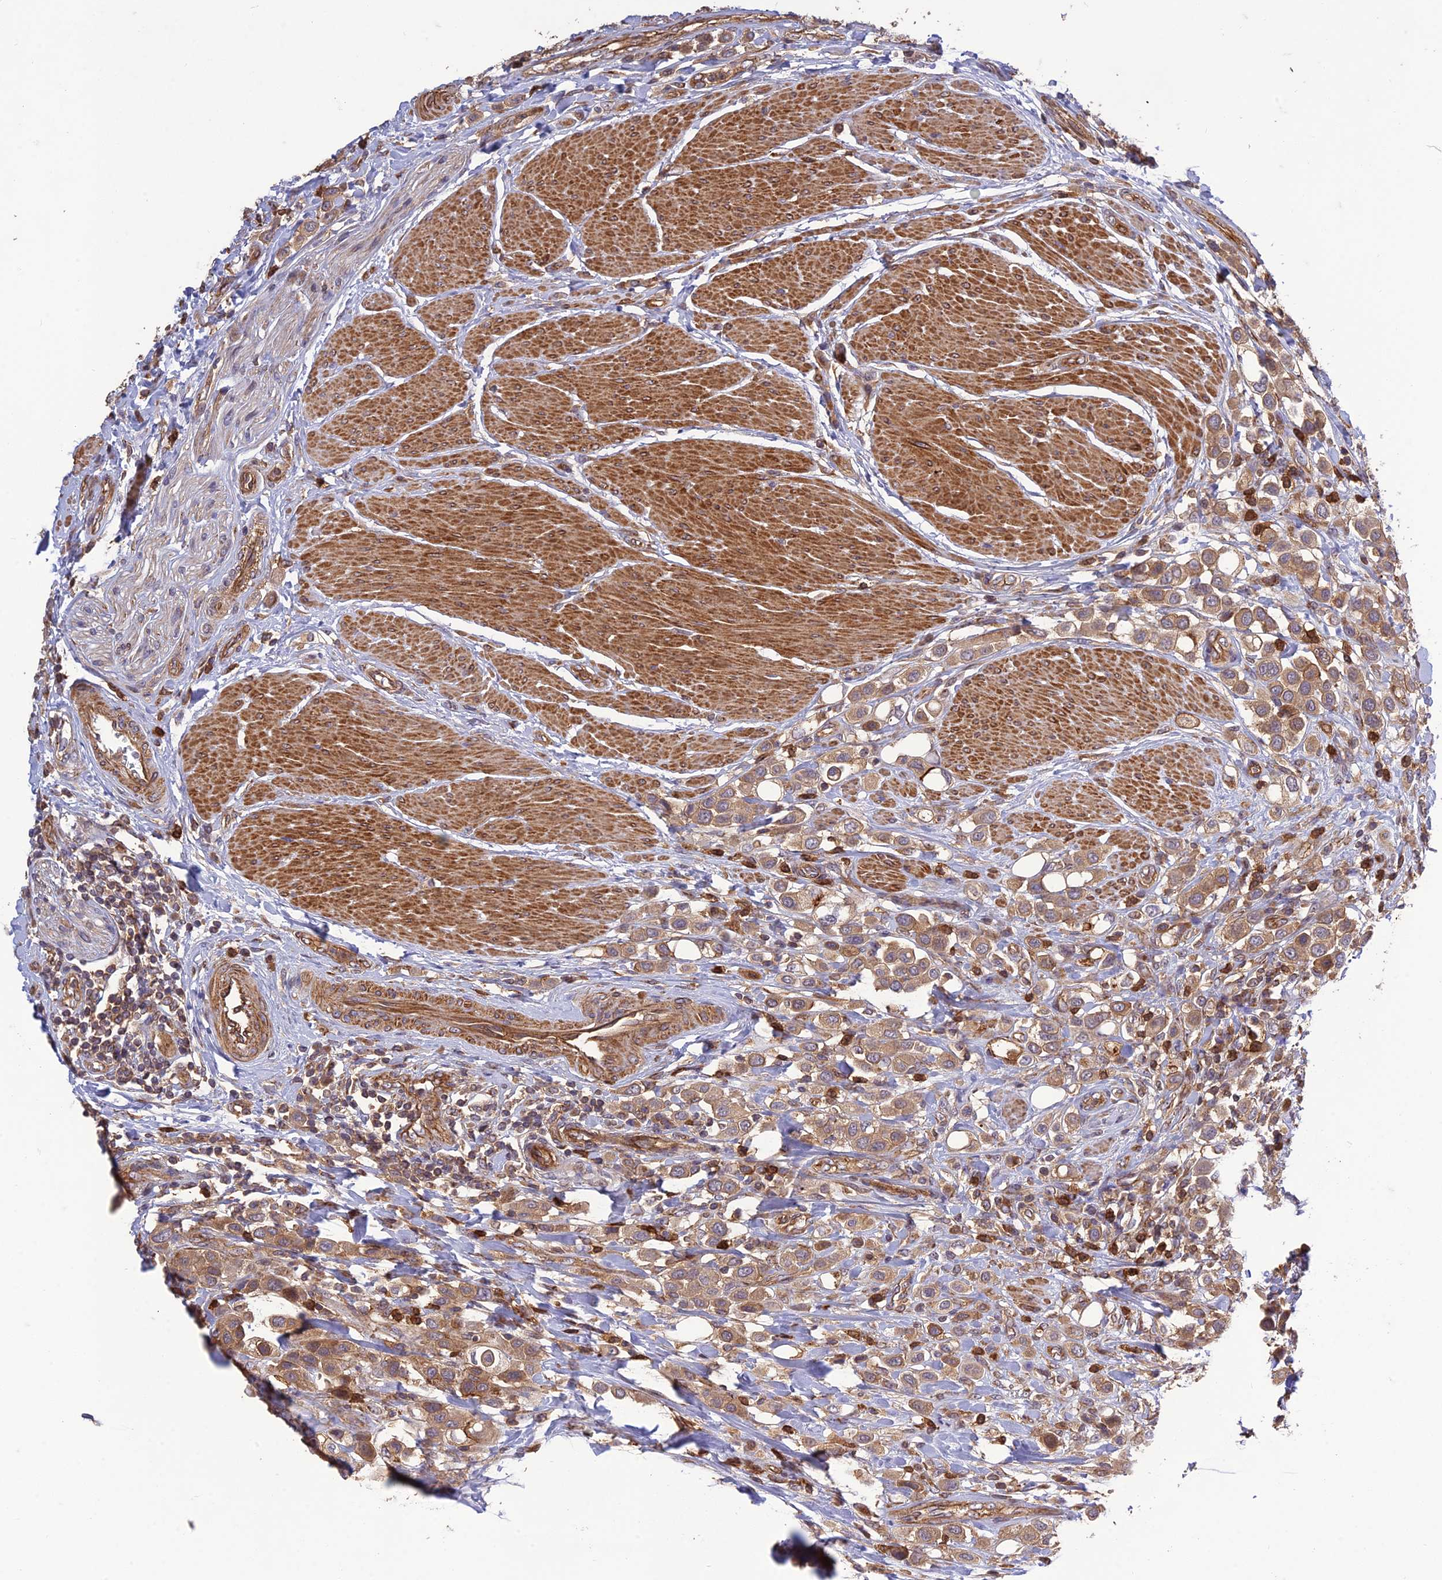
{"staining": {"intensity": "moderate", "quantity": ">75%", "location": "cytoplasmic/membranous"}, "tissue": "urothelial cancer", "cell_type": "Tumor cells", "image_type": "cancer", "snomed": [{"axis": "morphology", "description": "Urothelial carcinoma, High grade"}, {"axis": "topography", "description": "Urinary bladder"}], "caption": "Urothelial cancer tissue shows moderate cytoplasmic/membranous positivity in about >75% of tumor cells (Stains: DAB (3,3'-diaminobenzidine) in brown, nuclei in blue, Microscopy: brightfield microscopy at high magnification).", "gene": "TMEM131L", "patient": {"sex": "male", "age": 50}}